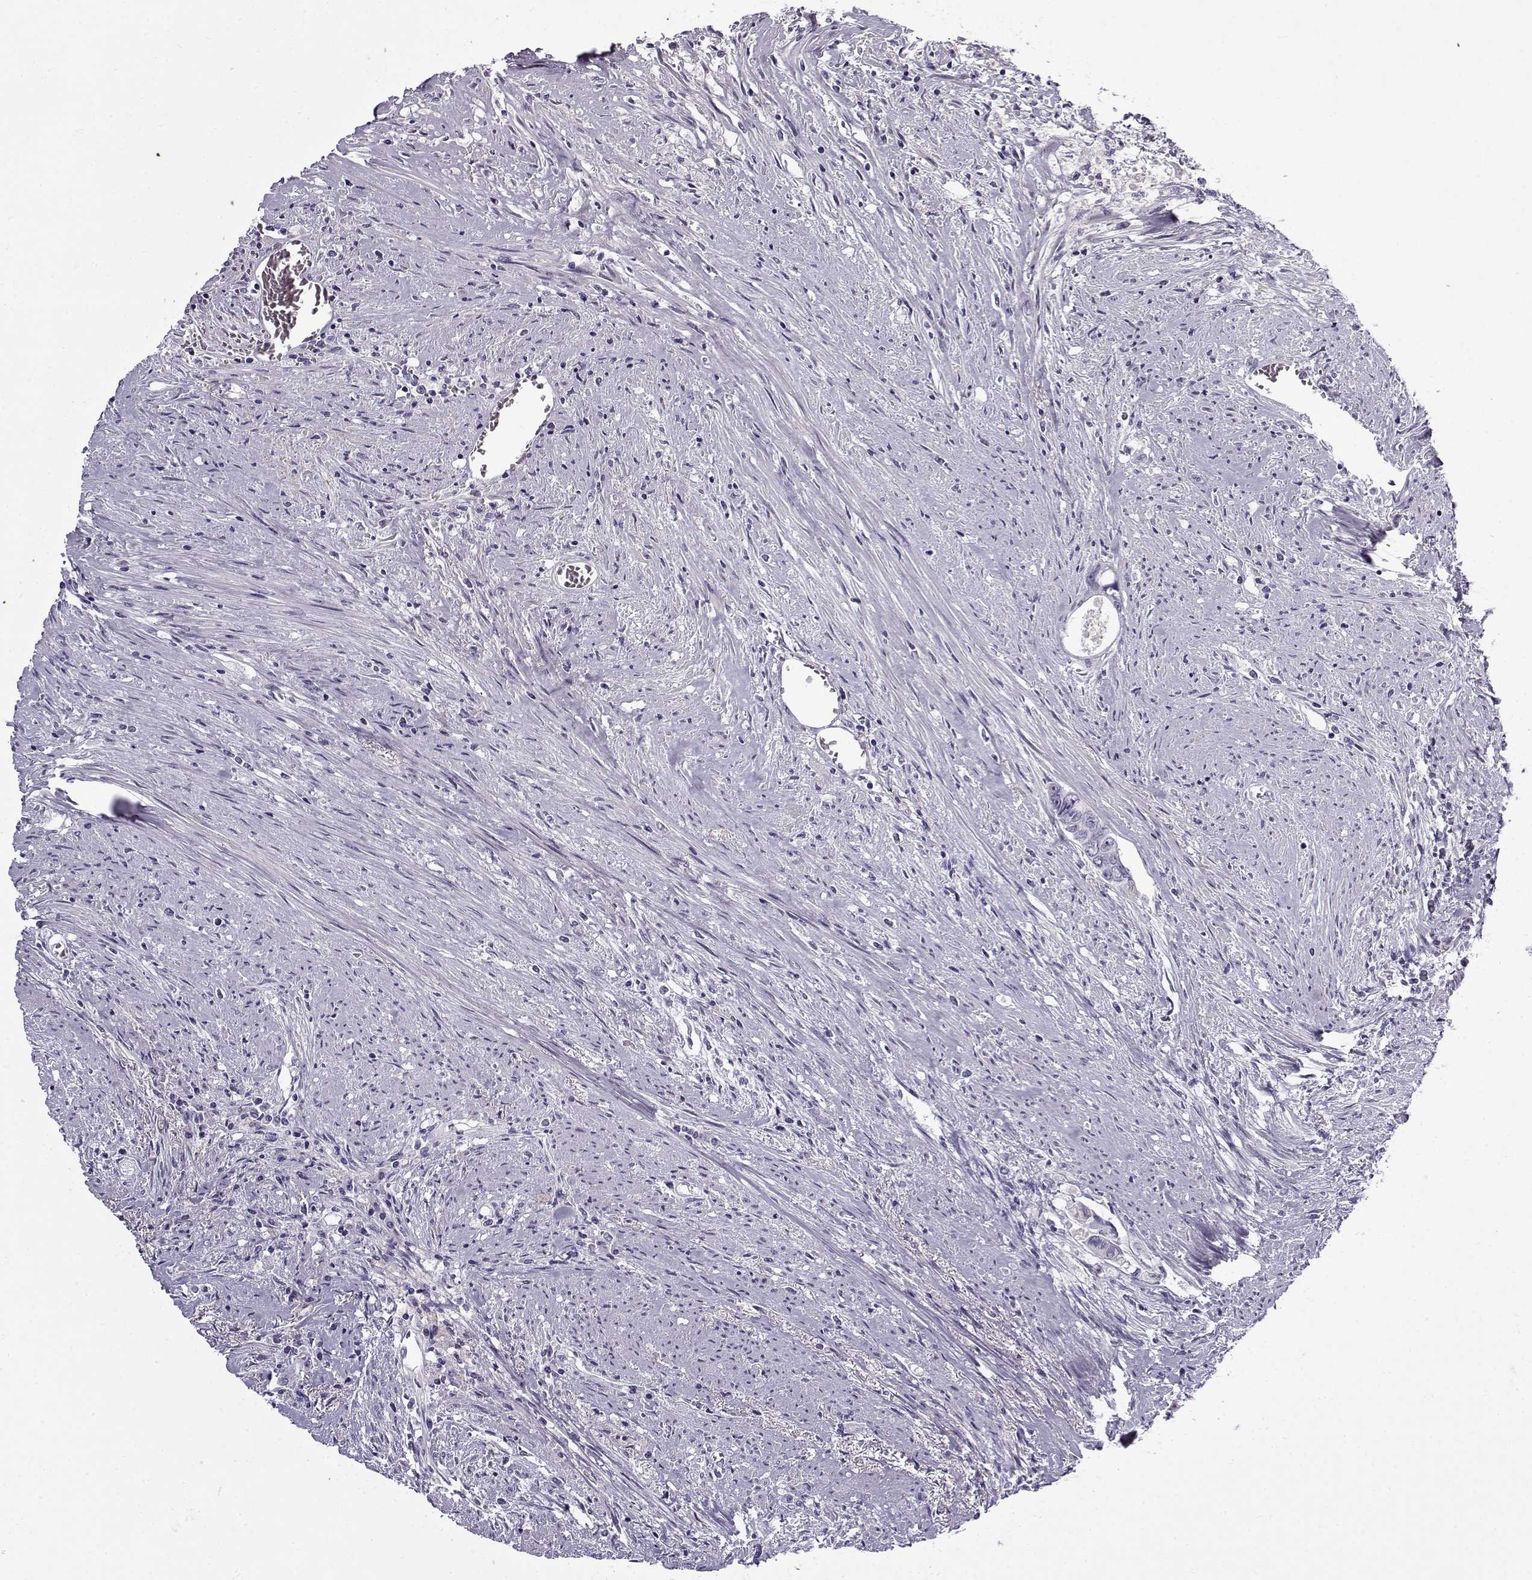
{"staining": {"intensity": "negative", "quantity": "none", "location": "none"}, "tissue": "colorectal cancer", "cell_type": "Tumor cells", "image_type": "cancer", "snomed": [{"axis": "morphology", "description": "Adenocarcinoma, NOS"}, {"axis": "topography", "description": "Rectum"}], "caption": "Immunohistochemical staining of adenocarcinoma (colorectal) shows no significant expression in tumor cells.", "gene": "GTSF1L", "patient": {"sex": "male", "age": 59}}